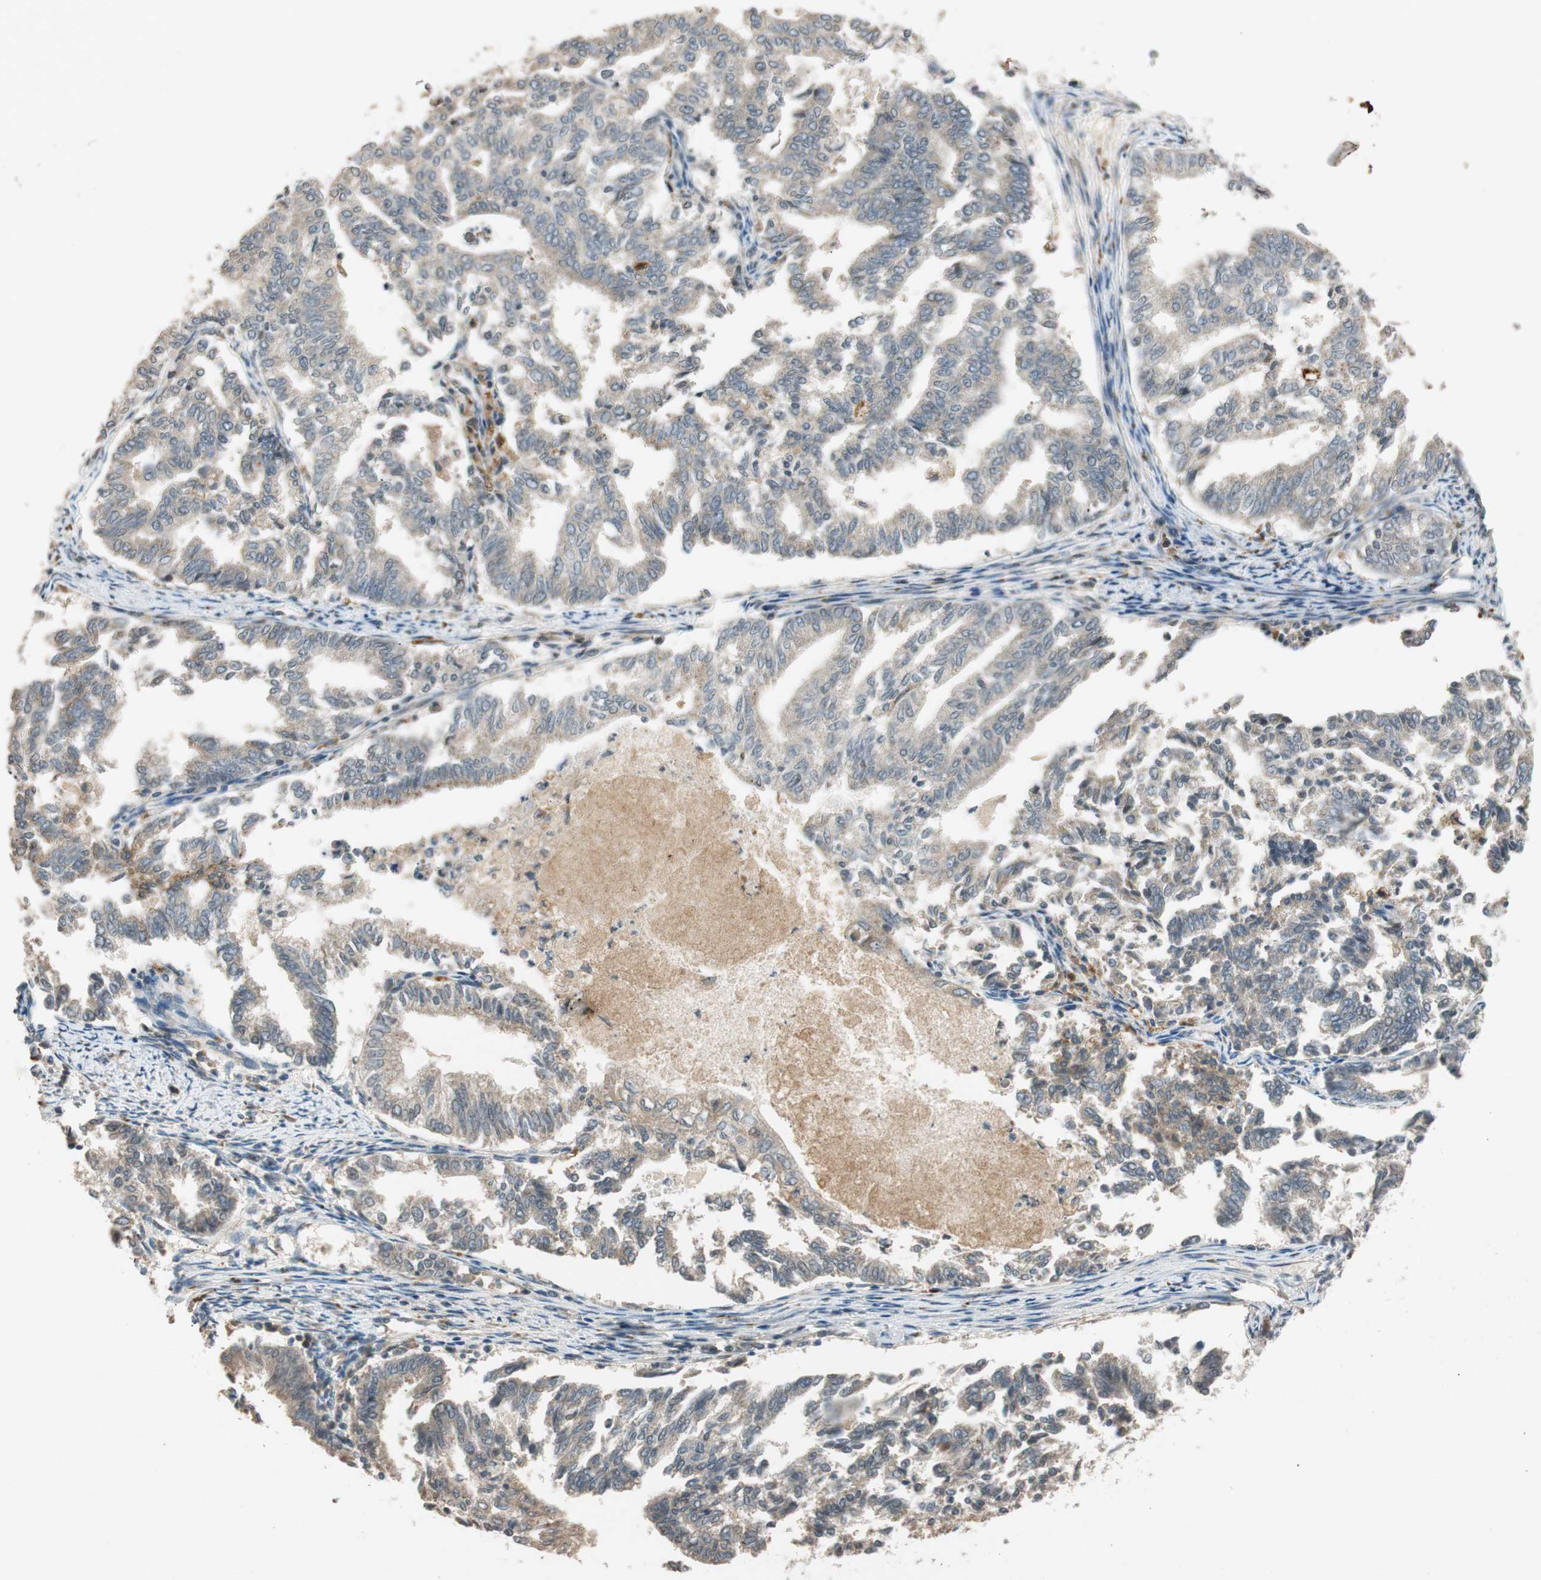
{"staining": {"intensity": "weak", "quantity": ">75%", "location": "cytoplasmic/membranous"}, "tissue": "endometrial cancer", "cell_type": "Tumor cells", "image_type": "cancer", "snomed": [{"axis": "morphology", "description": "Adenocarcinoma, NOS"}, {"axis": "topography", "description": "Endometrium"}], "caption": "Immunohistochemistry (DAB (3,3'-diaminobenzidine)) staining of endometrial cancer (adenocarcinoma) displays weak cytoplasmic/membranous protein staining in about >75% of tumor cells.", "gene": "GLB1", "patient": {"sex": "female", "age": 79}}